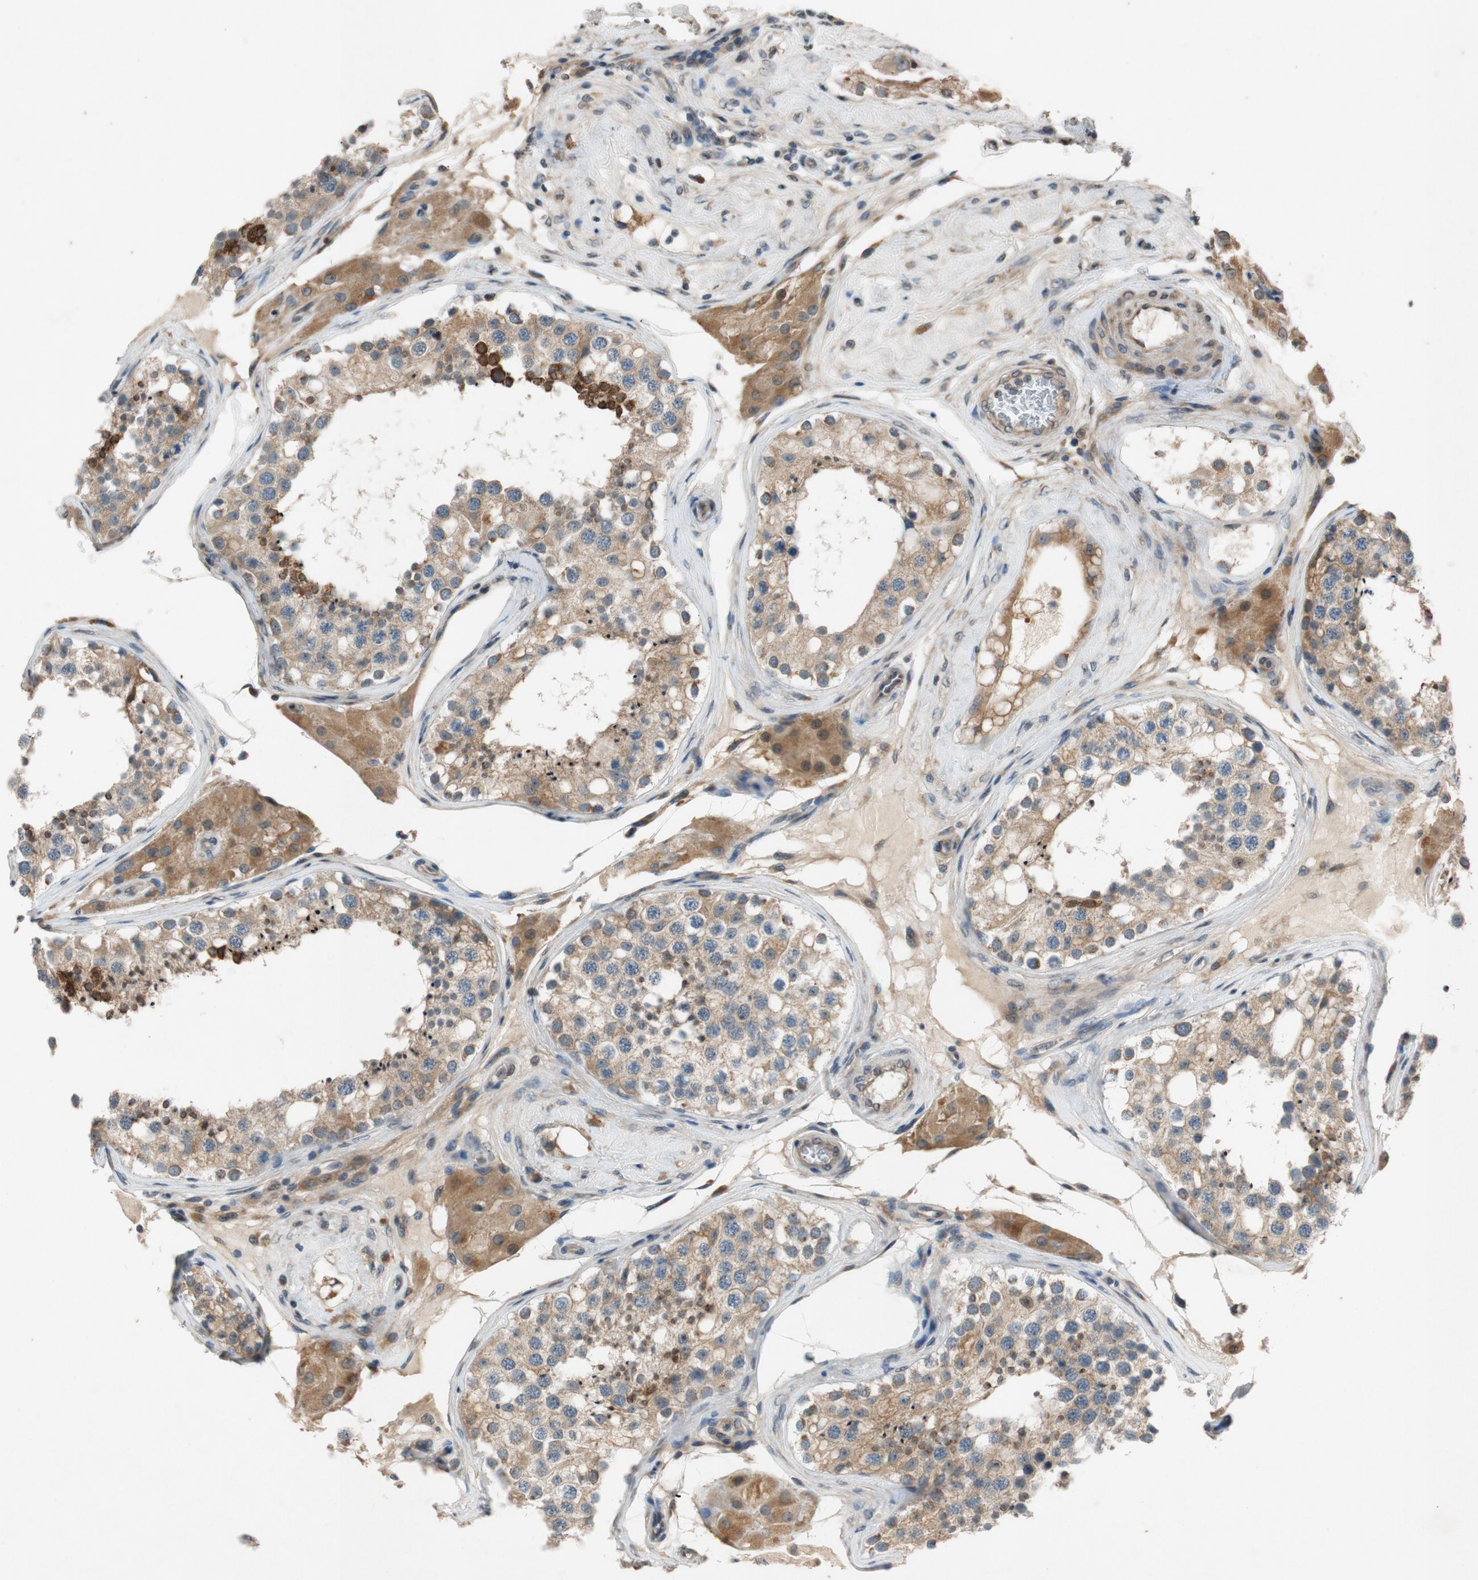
{"staining": {"intensity": "weak", "quantity": ">75%", "location": "cytoplasmic/membranous"}, "tissue": "testis", "cell_type": "Cells in seminiferous ducts", "image_type": "normal", "snomed": [{"axis": "morphology", "description": "Normal tissue, NOS"}, {"axis": "topography", "description": "Testis"}], "caption": "Immunohistochemical staining of normal testis displays weak cytoplasmic/membranous protein positivity in about >75% of cells in seminiferous ducts. (Stains: DAB in brown, nuclei in blue, Microscopy: brightfield microscopy at high magnification).", "gene": "ATP2C1", "patient": {"sex": "male", "age": 68}}